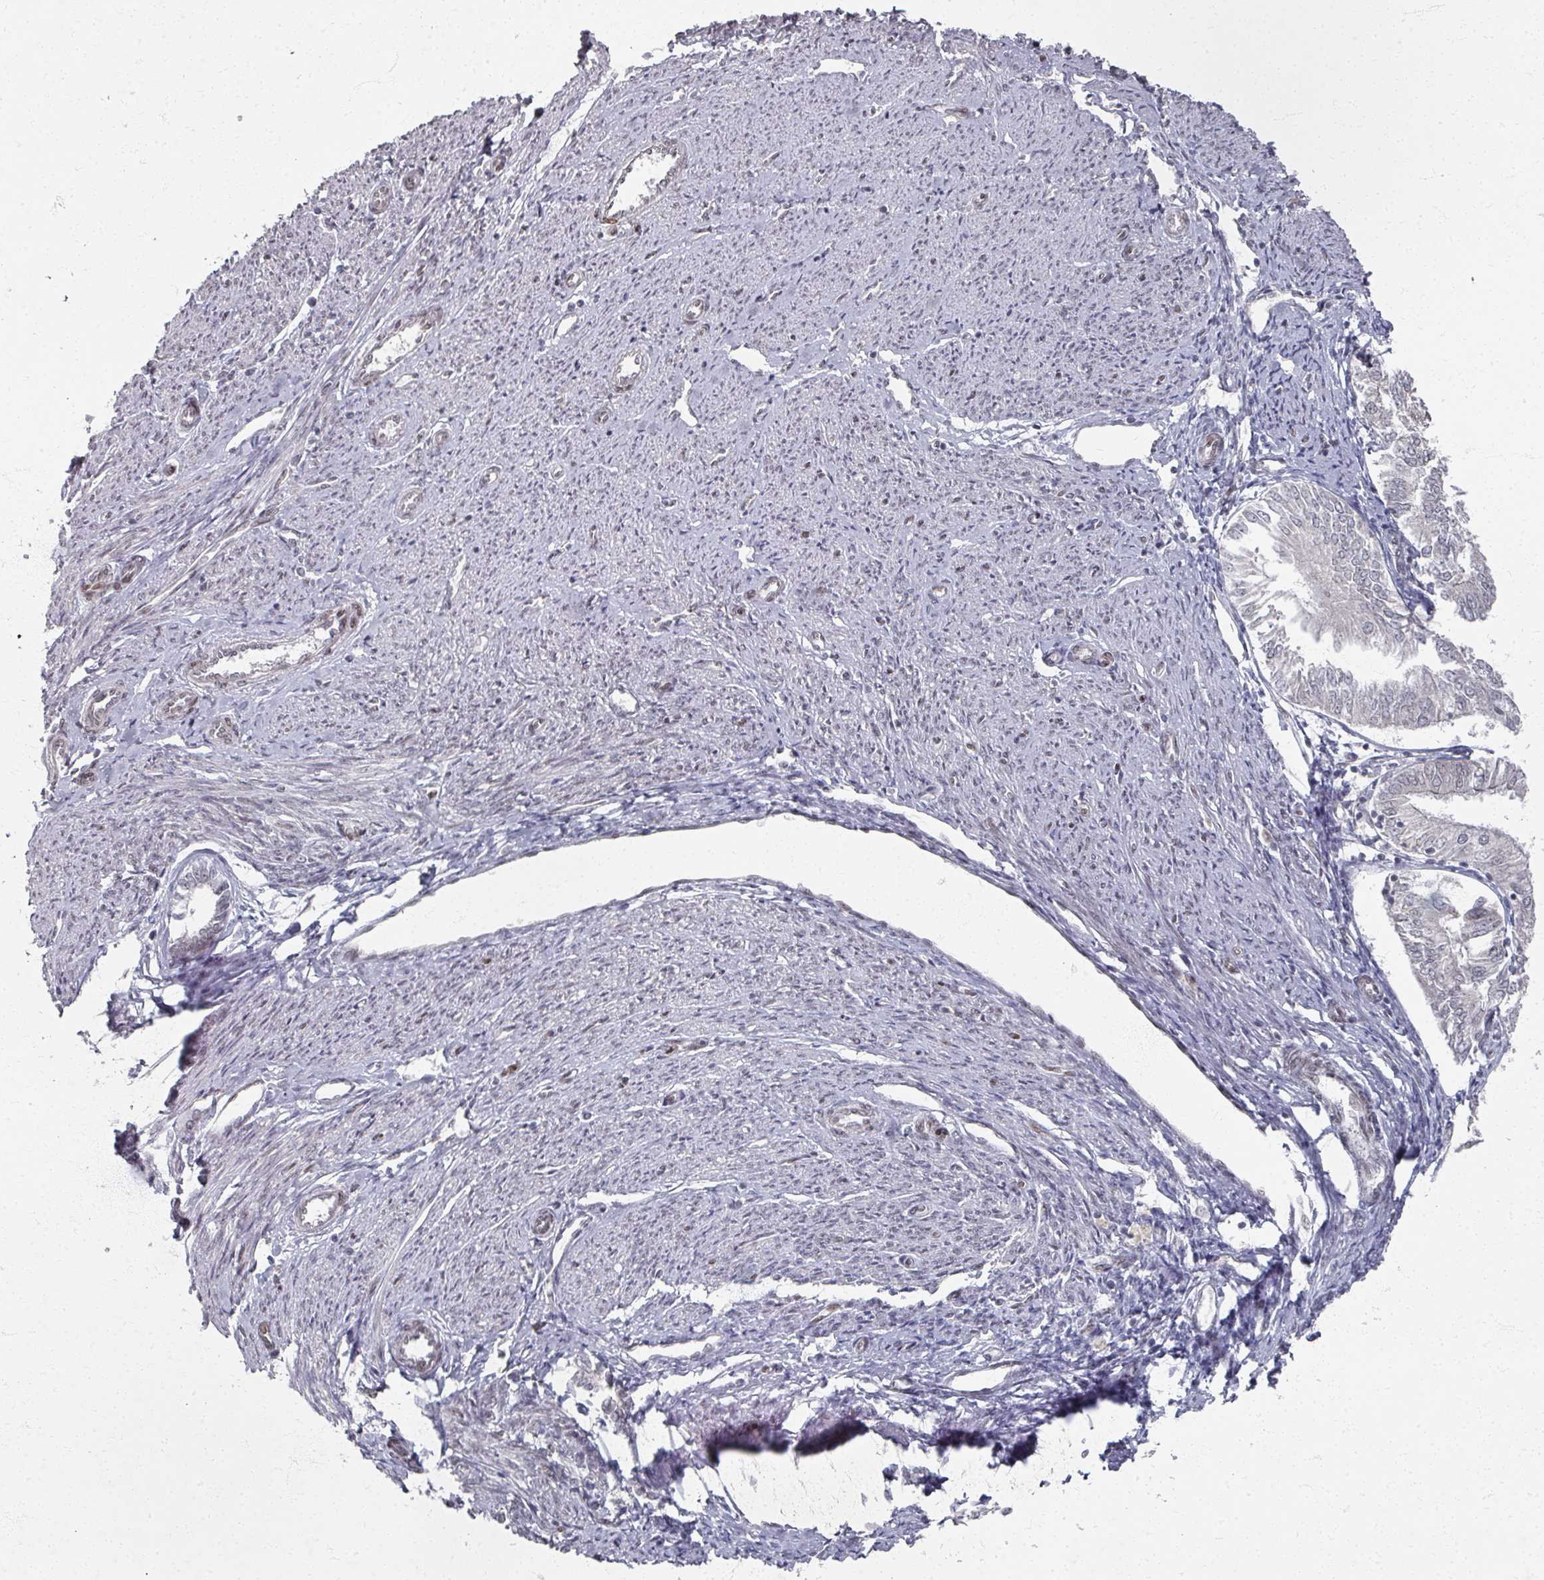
{"staining": {"intensity": "weak", "quantity": "<25%", "location": "nuclear"}, "tissue": "endometrial cancer", "cell_type": "Tumor cells", "image_type": "cancer", "snomed": [{"axis": "morphology", "description": "Adenocarcinoma, NOS"}, {"axis": "topography", "description": "Endometrium"}], "caption": "Human endometrial cancer stained for a protein using immunohistochemistry exhibits no positivity in tumor cells.", "gene": "PSKH1", "patient": {"sex": "female", "age": 58}}